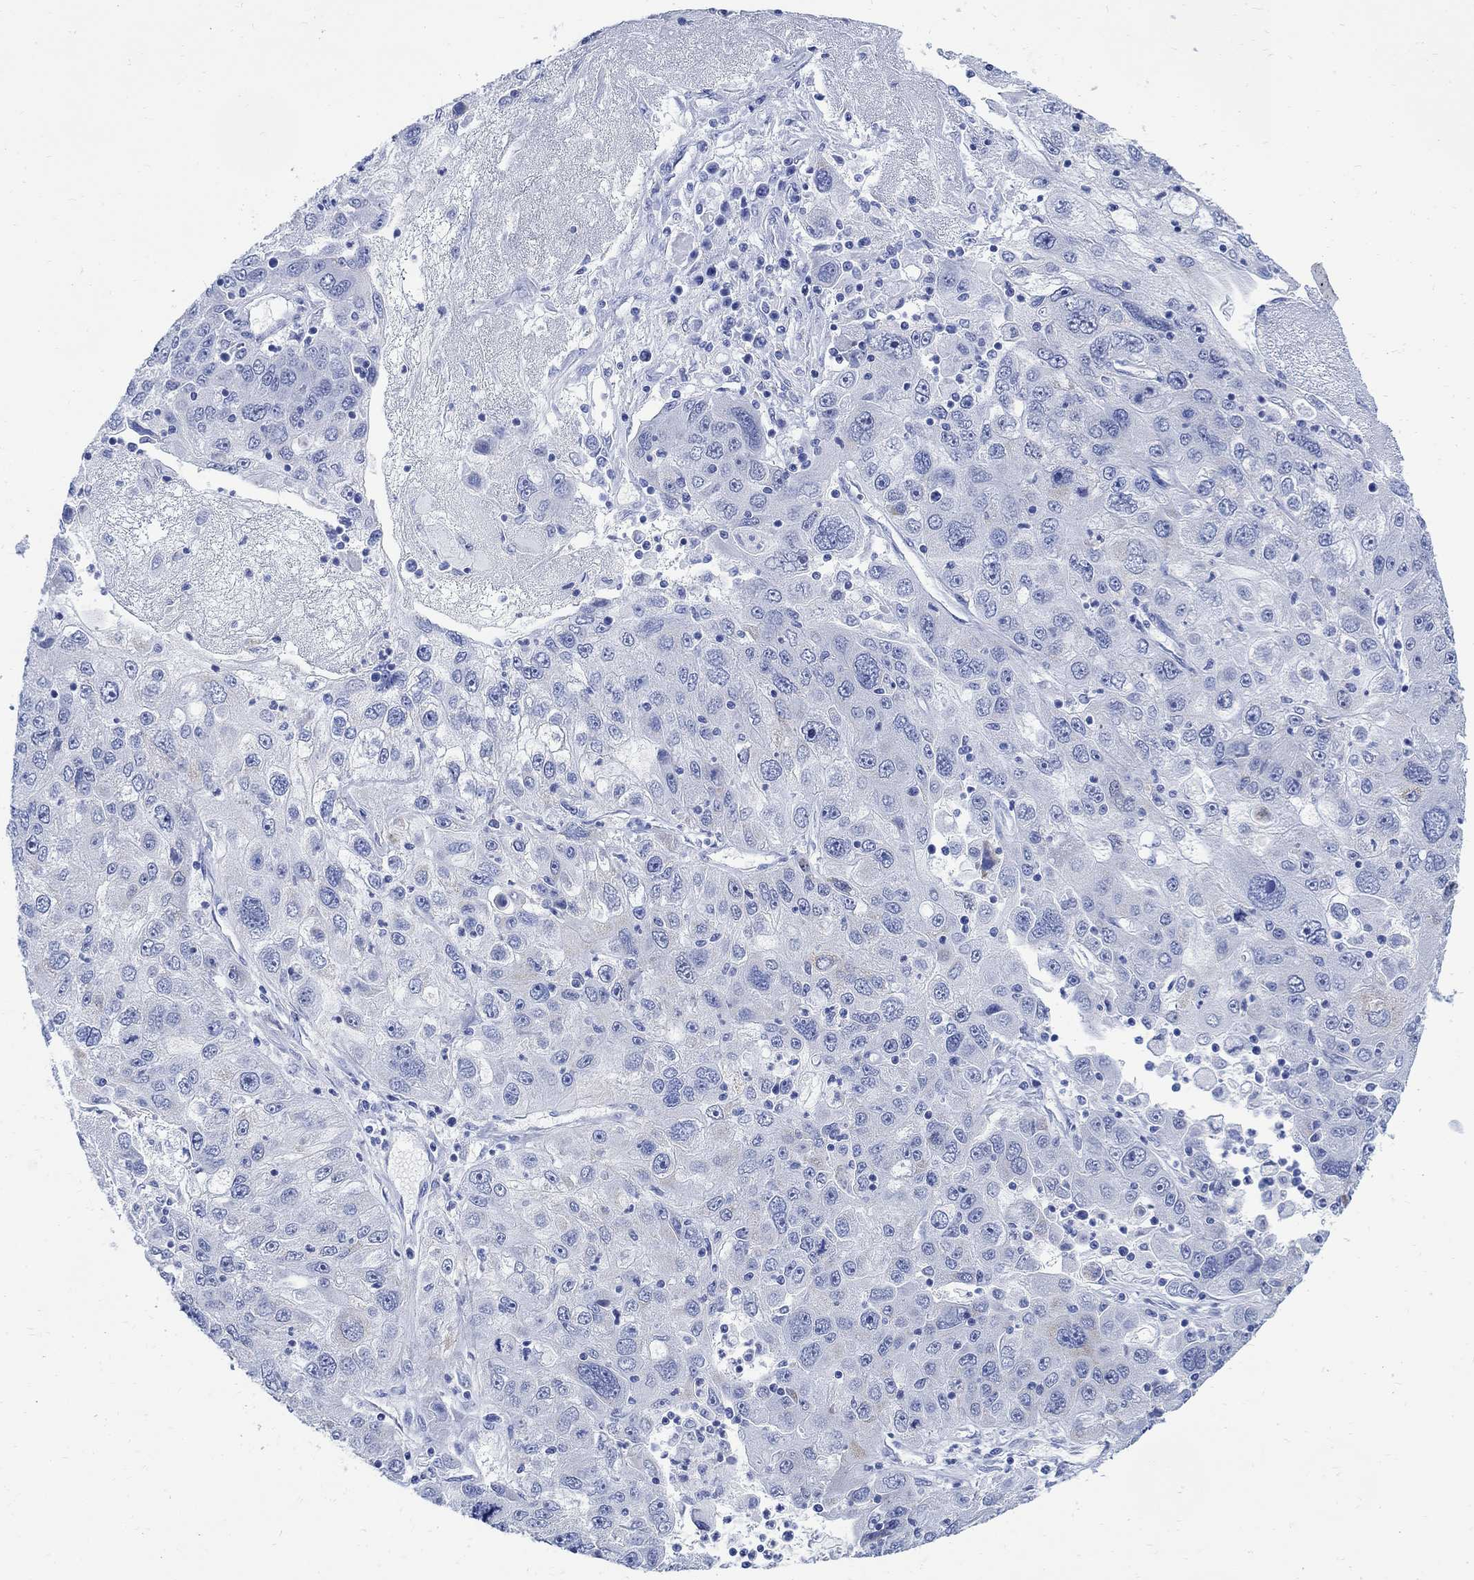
{"staining": {"intensity": "weak", "quantity": "<25%", "location": "cytoplasmic/membranous"}, "tissue": "stomach cancer", "cell_type": "Tumor cells", "image_type": "cancer", "snomed": [{"axis": "morphology", "description": "Adenocarcinoma, NOS"}, {"axis": "topography", "description": "Stomach"}], "caption": "The immunohistochemistry photomicrograph has no significant positivity in tumor cells of adenocarcinoma (stomach) tissue. (Brightfield microscopy of DAB immunohistochemistry at high magnification).", "gene": "CPLX2", "patient": {"sex": "male", "age": 56}}